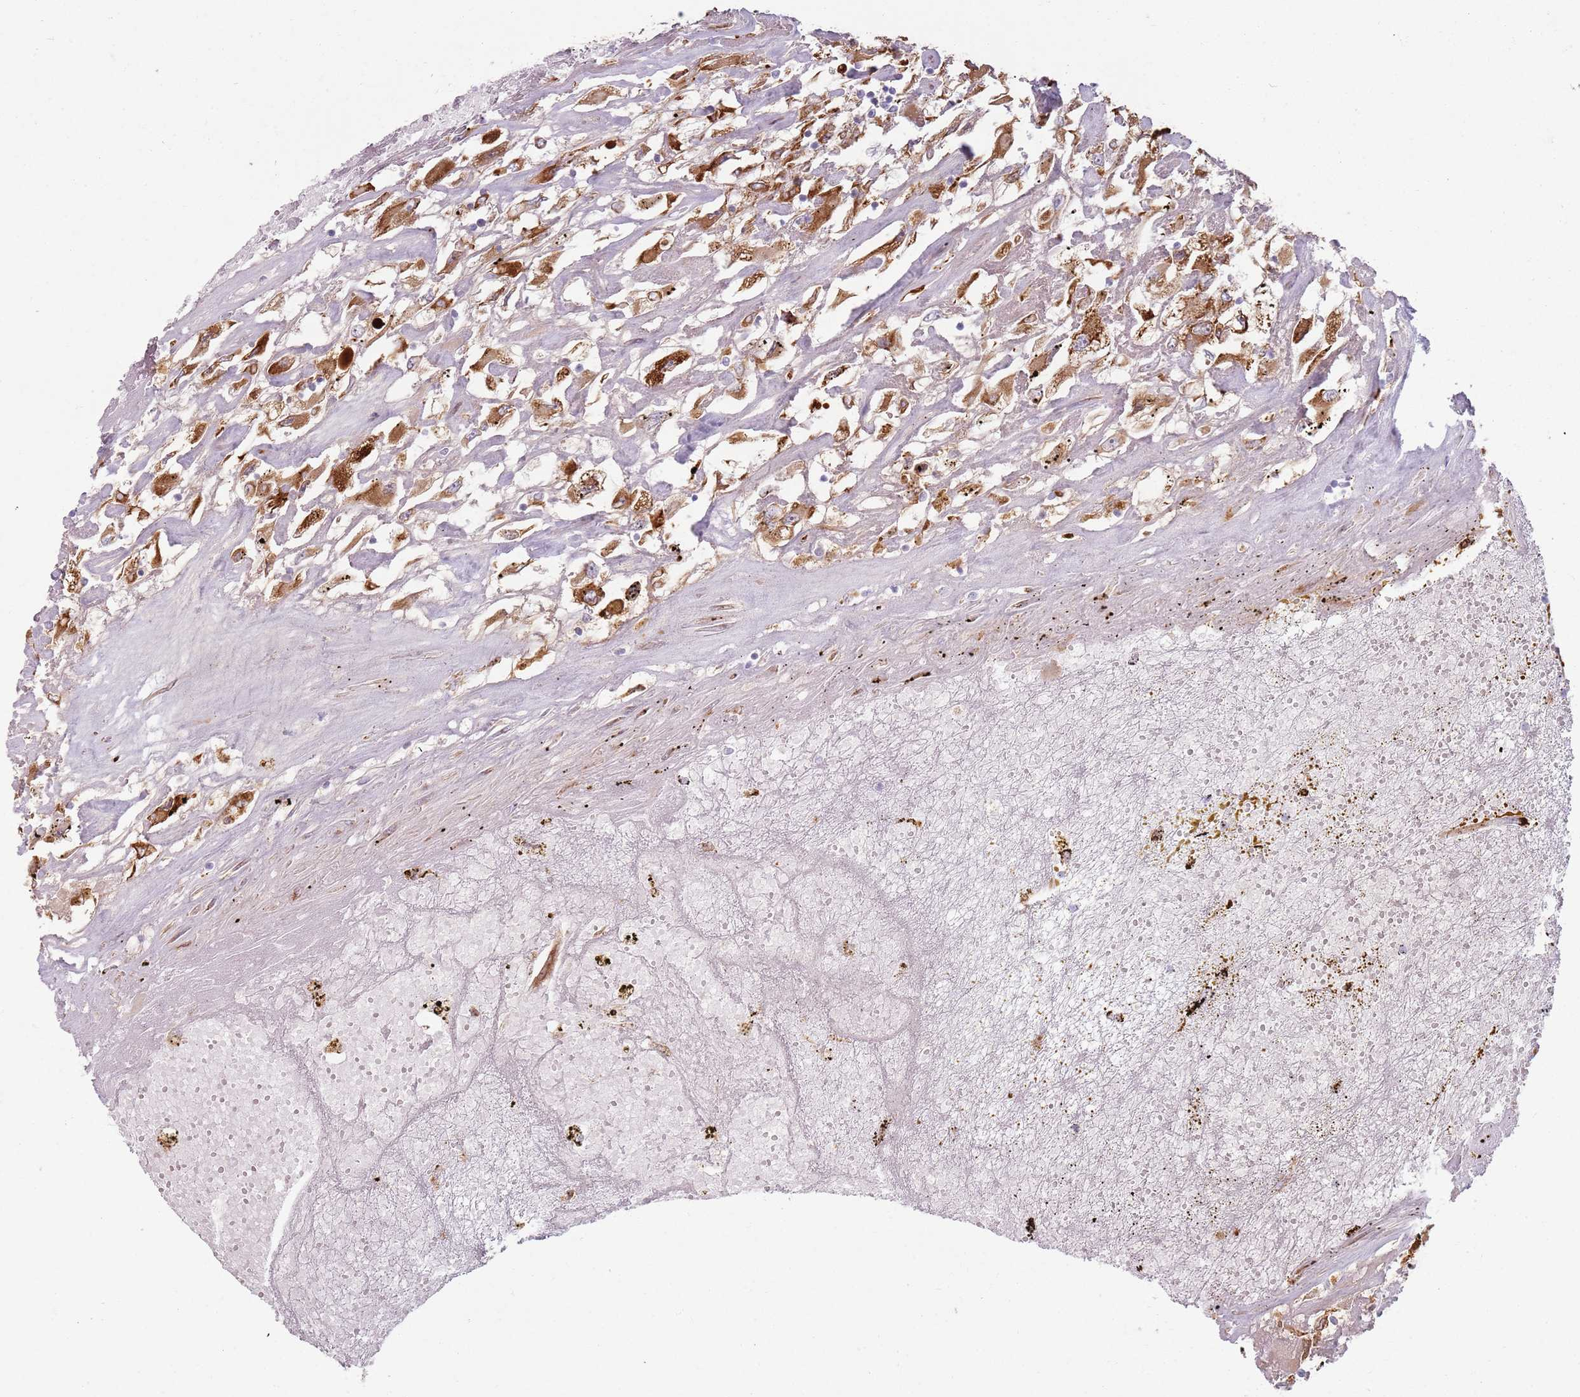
{"staining": {"intensity": "moderate", "quantity": ">75%", "location": "cytoplasmic/membranous"}, "tissue": "renal cancer", "cell_type": "Tumor cells", "image_type": "cancer", "snomed": [{"axis": "morphology", "description": "Adenocarcinoma, NOS"}, {"axis": "topography", "description": "Kidney"}], "caption": "Renal cancer (adenocarcinoma) stained for a protein (brown) displays moderate cytoplasmic/membranous positive staining in approximately >75% of tumor cells.", "gene": "COLGALT1", "patient": {"sex": "female", "age": 52}}